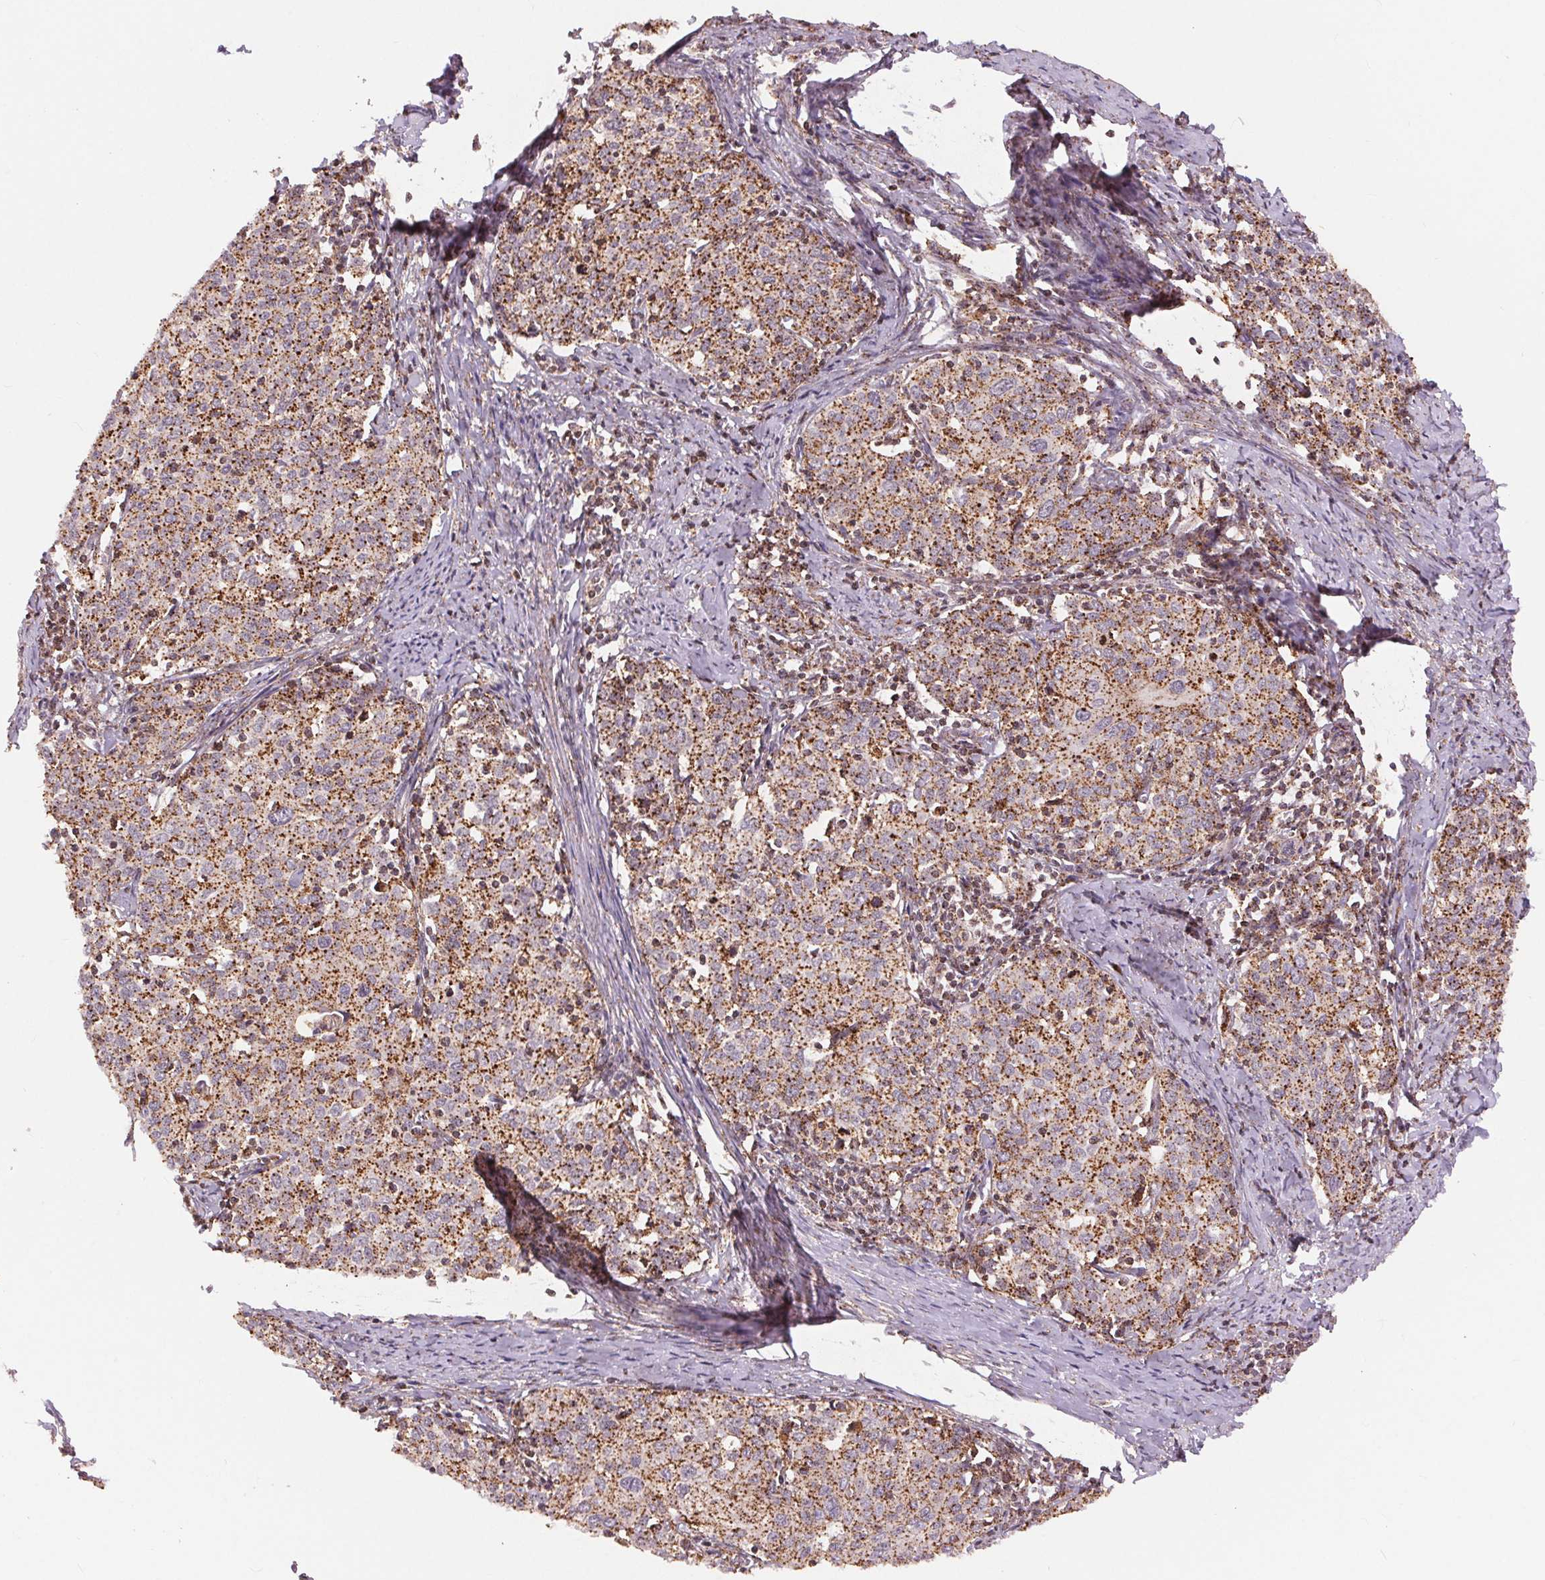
{"staining": {"intensity": "moderate", "quantity": ">75%", "location": "cytoplasmic/membranous"}, "tissue": "cervical cancer", "cell_type": "Tumor cells", "image_type": "cancer", "snomed": [{"axis": "morphology", "description": "Squamous cell carcinoma, NOS"}, {"axis": "topography", "description": "Cervix"}], "caption": "Cervical cancer (squamous cell carcinoma) stained with DAB immunohistochemistry reveals medium levels of moderate cytoplasmic/membranous expression in about >75% of tumor cells.", "gene": "CHMP4B", "patient": {"sex": "female", "age": 62}}